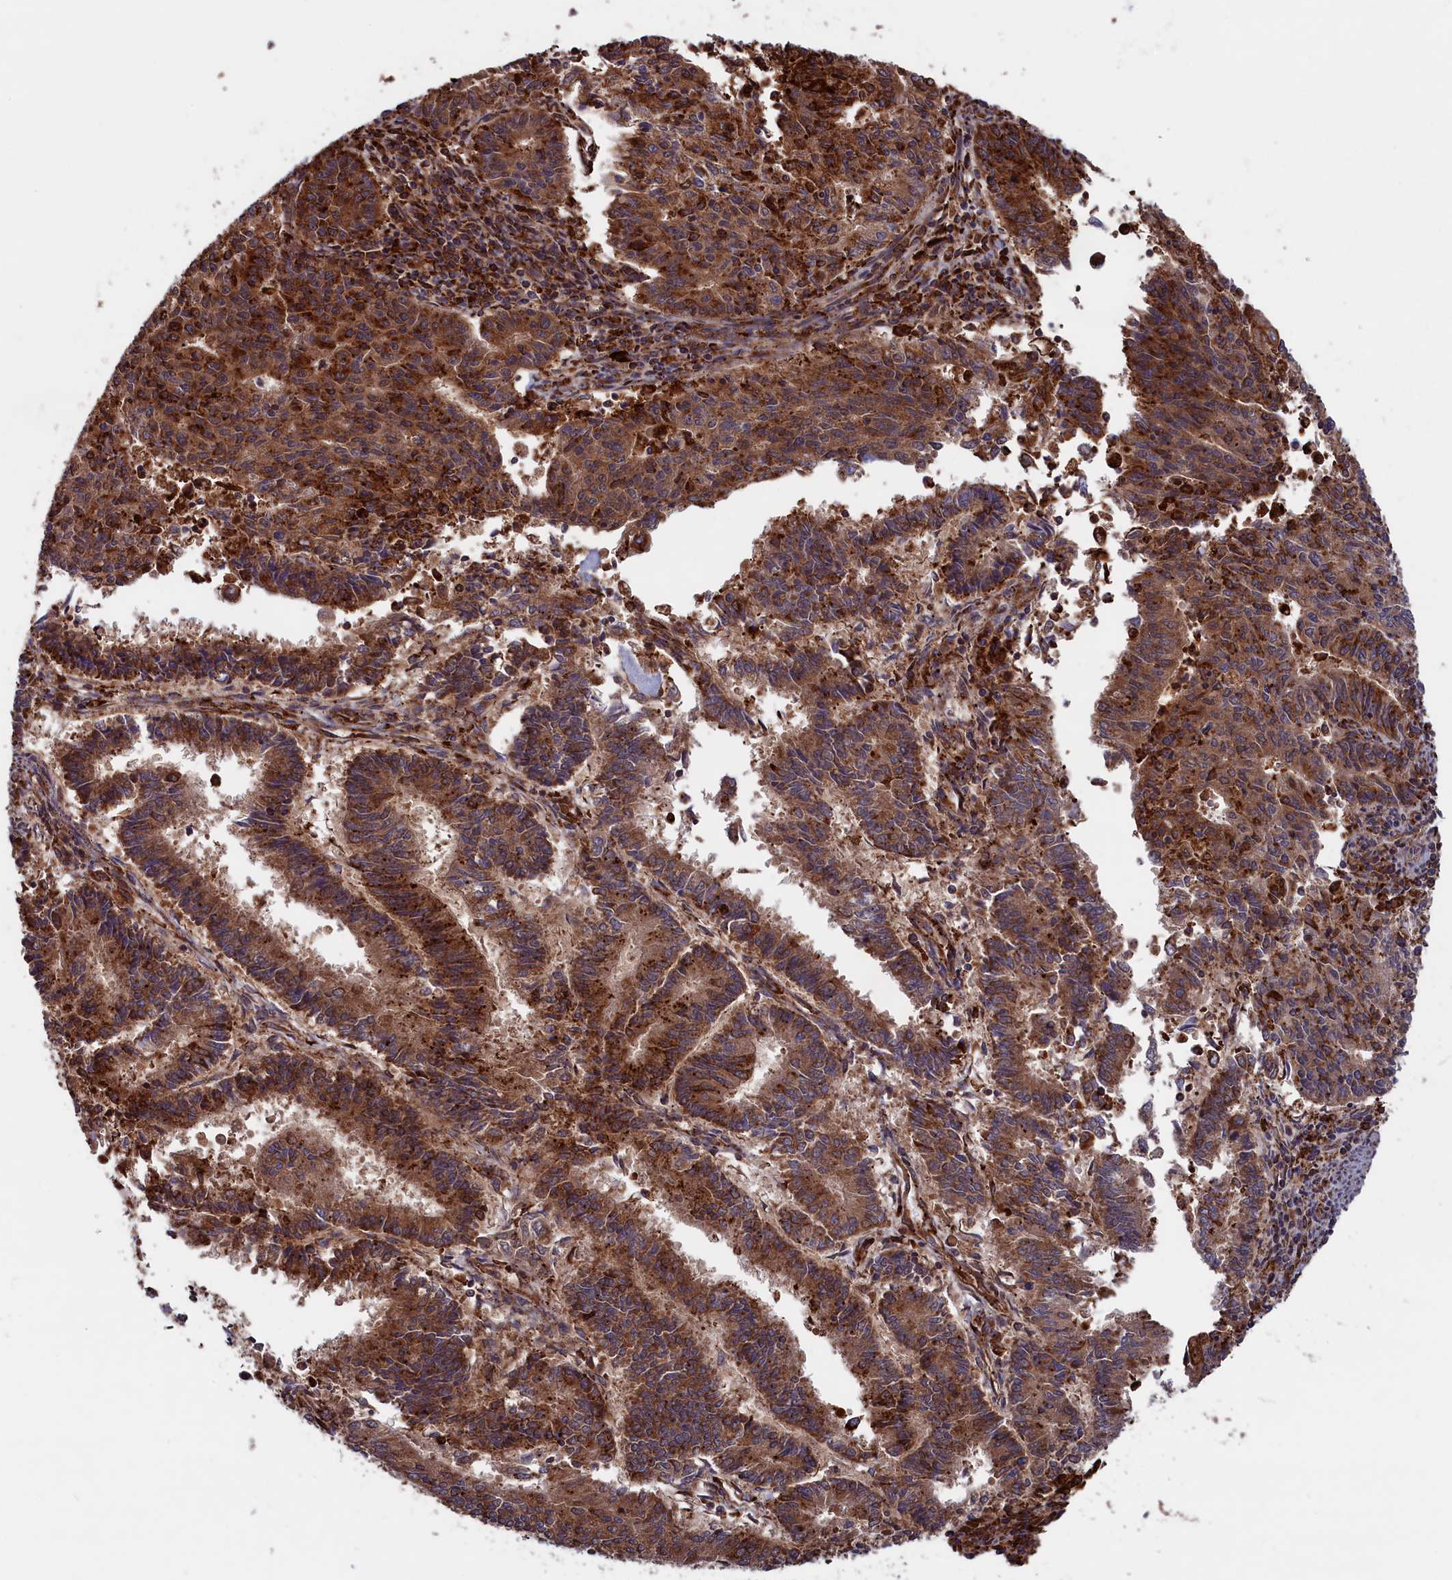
{"staining": {"intensity": "strong", "quantity": ">75%", "location": "cytoplasmic/membranous"}, "tissue": "endometrial cancer", "cell_type": "Tumor cells", "image_type": "cancer", "snomed": [{"axis": "morphology", "description": "Adenocarcinoma, NOS"}, {"axis": "topography", "description": "Endometrium"}], "caption": "Strong cytoplasmic/membranous staining is identified in approximately >75% of tumor cells in adenocarcinoma (endometrial). Immunohistochemistry stains the protein of interest in brown and the nuclei are stained blue.", "gene": "PLA2G4C", "patient": {"sex": "female", "age": 59}}